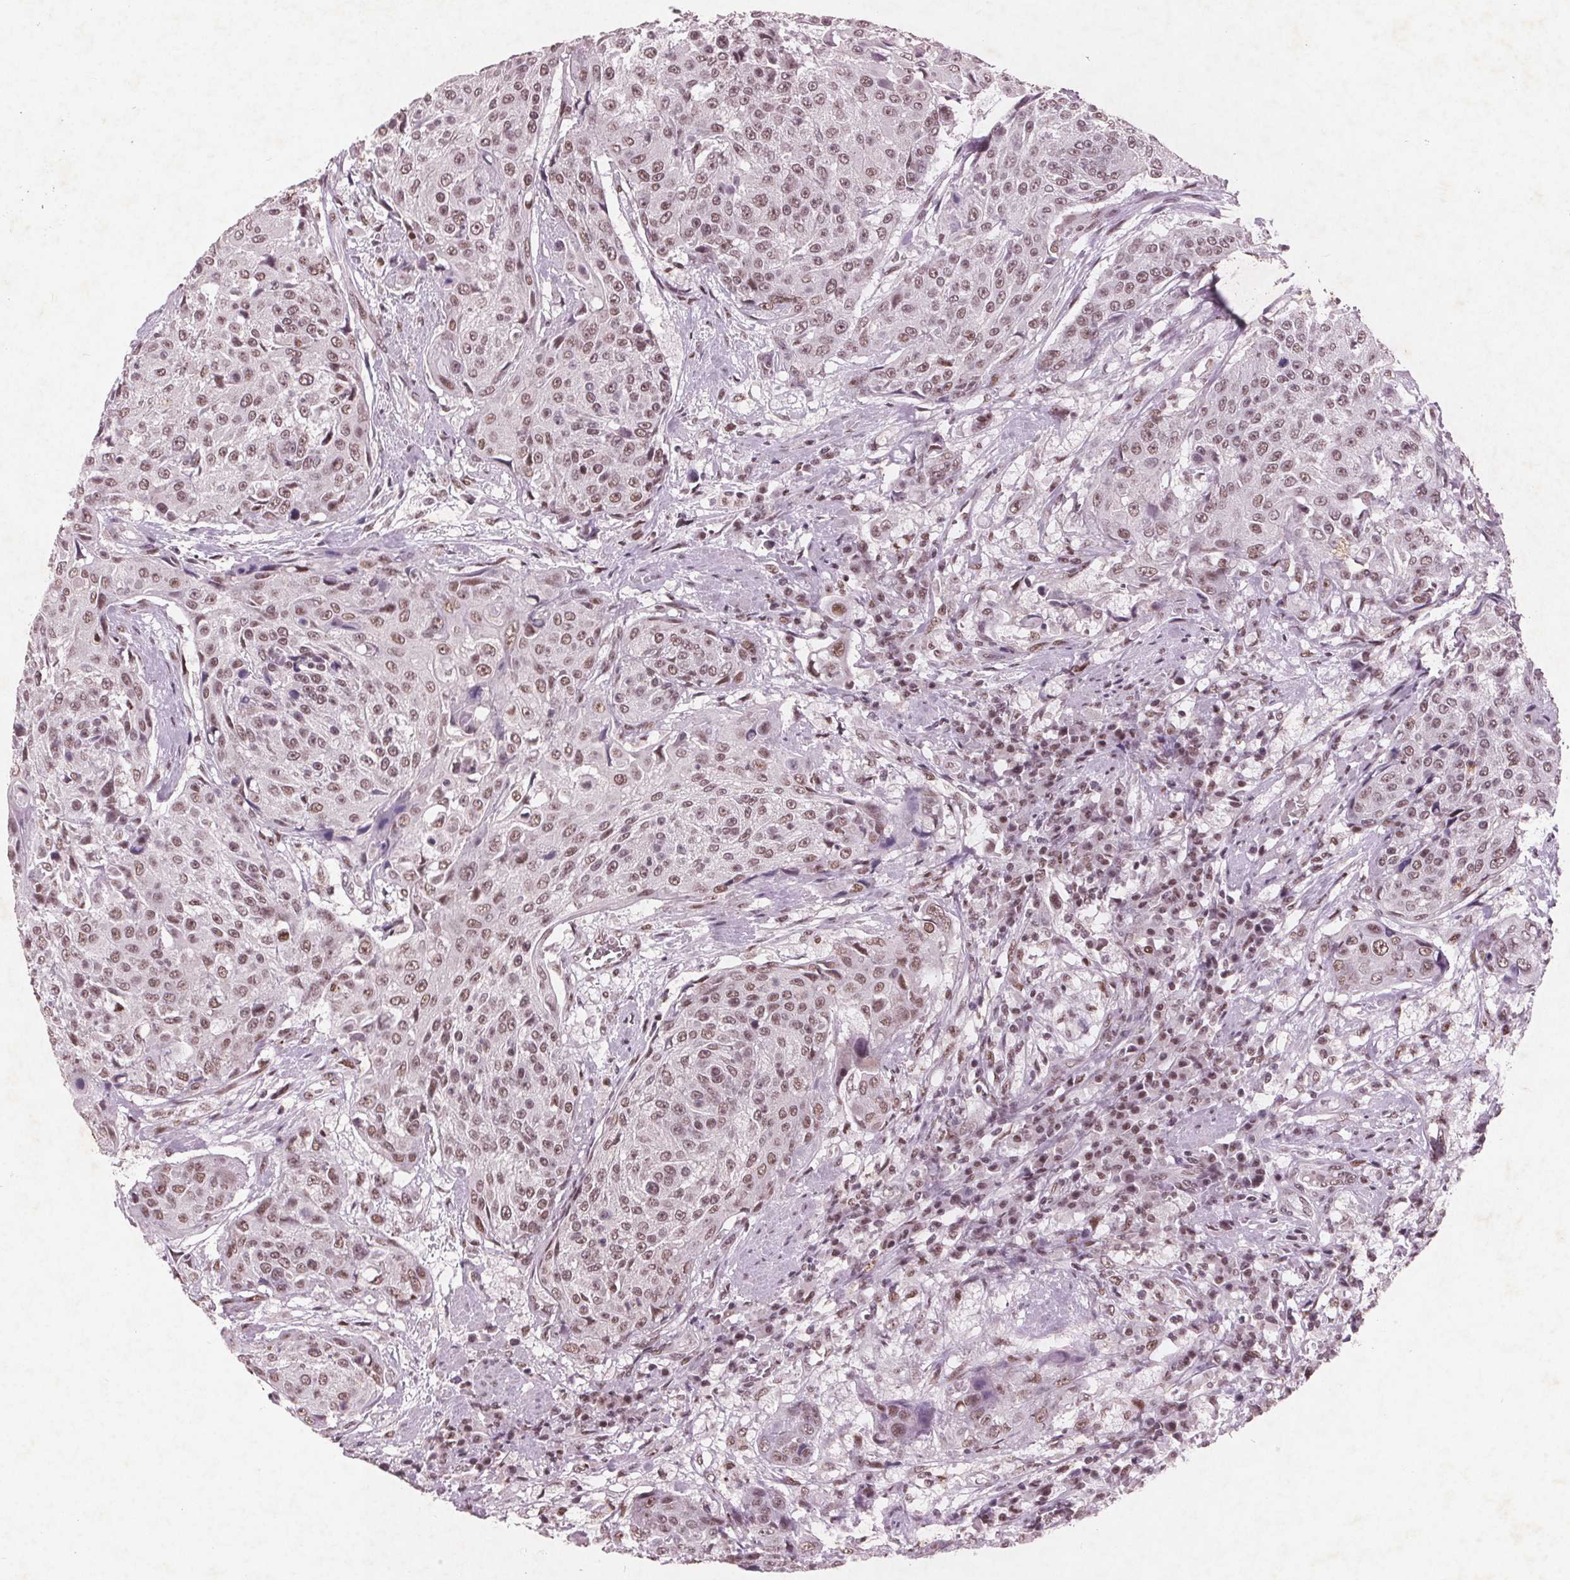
{"staining": {"intensity": "weak", "quantity": ">75%", "location": "nuclear"}, "tissue": "urothelial cancer", "cell_type": "Tumor cells", "image_type": "cancer", "snomed": [{"axis": "morphology", "description": "Urothelial carcinoma, High grade"}, {"axis": "topography", "description": "Urinary bladder"}], "caption": "Weak nuclear staining is seen in approximately >75% of tumor cells in urothelial cancer.", "gene": "RPS6KA2", "patient": {"sex": "female", "age": 63}}